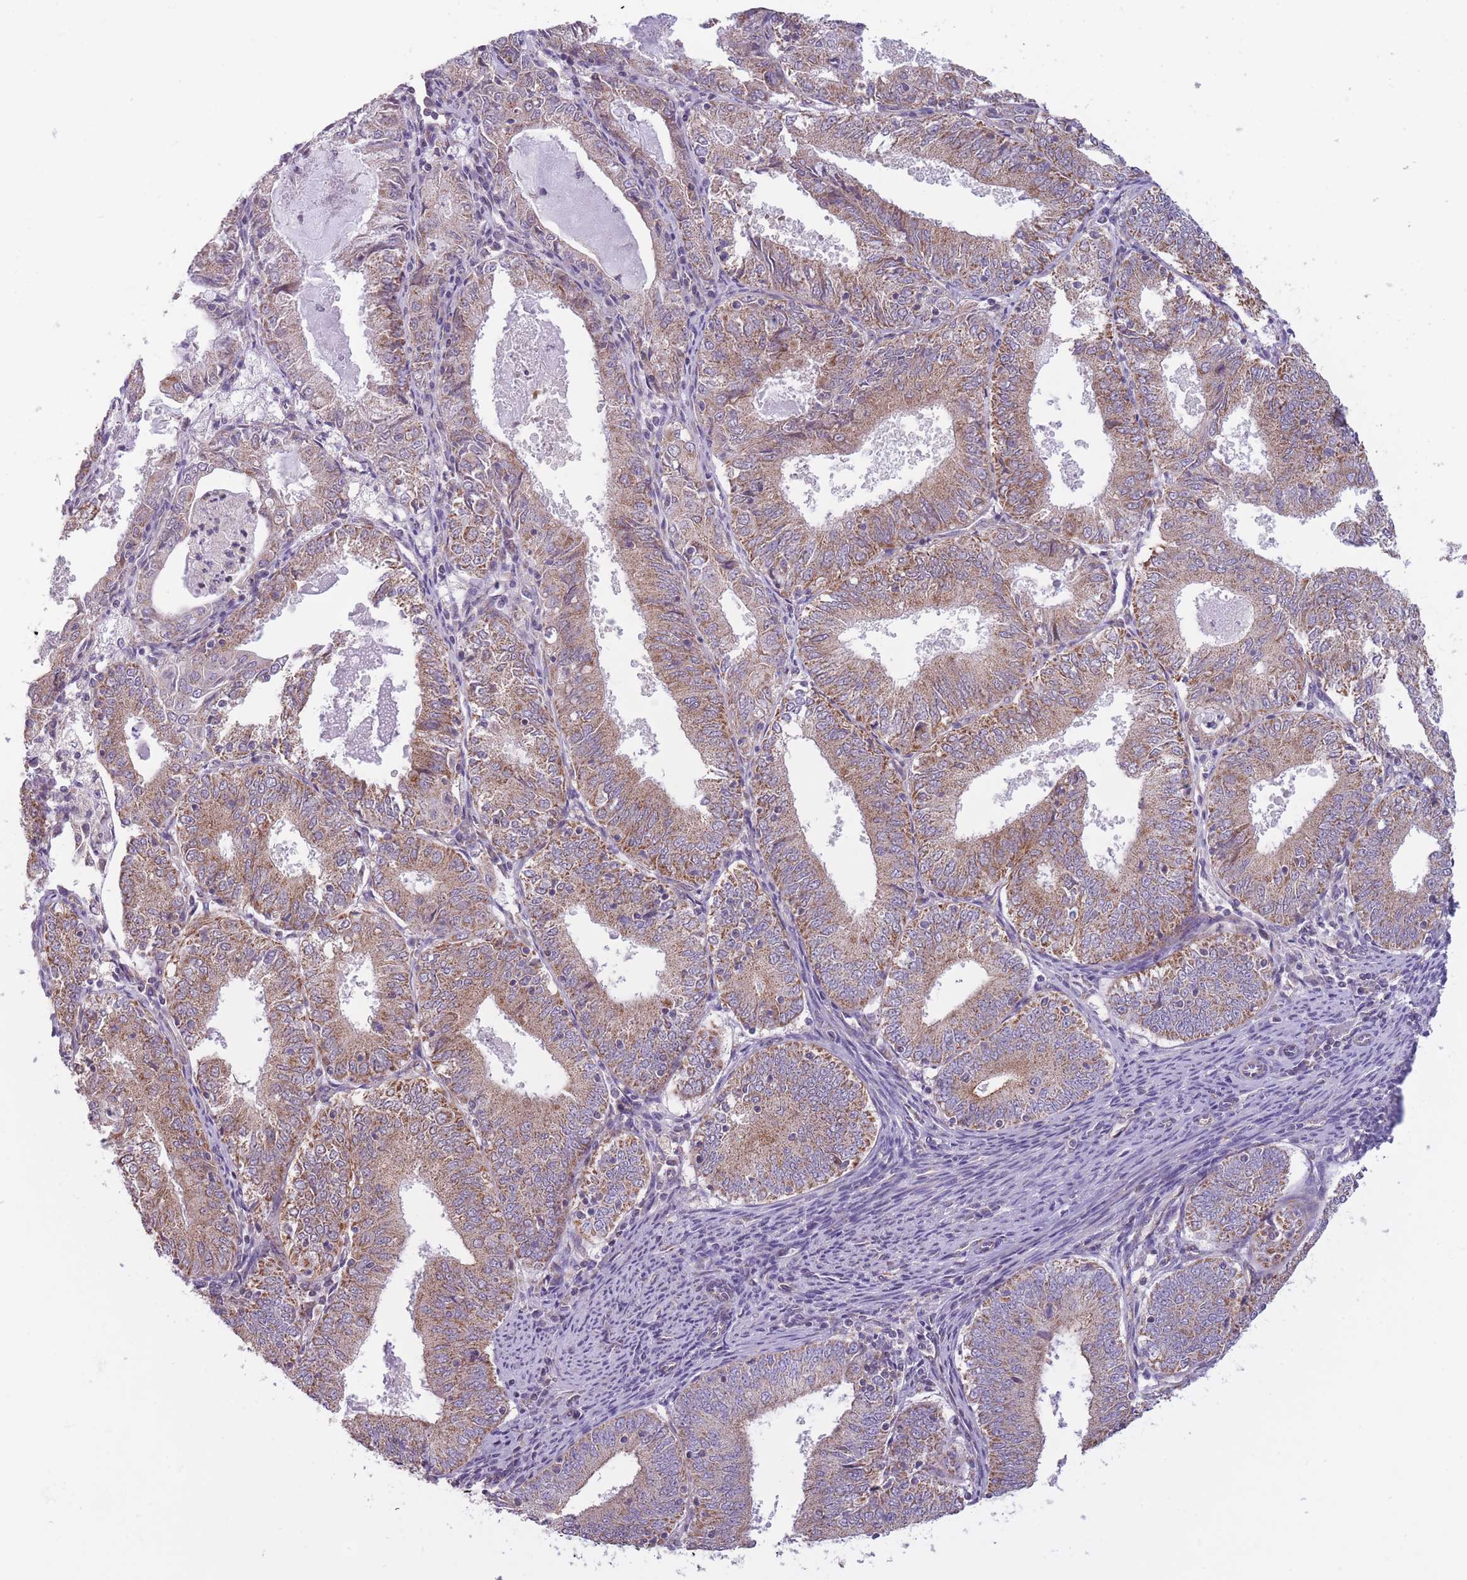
{"staining": {"intensity": "moderate", "quantity": ">75%", "location": "cytoplasmic/membranous"}, "tissue": "endometrial cancer", "cell_type": "Tumor cells", "image_type": "cancer", "snomed": [{"axis": "morphology", "description": "Adenocarcinoma, NOS"}, {"axis": "topography", "description": "Endometrium"}], "caption": "Adenocarcinoma (endometrial) tissue demonstrates moderate cytoplasmic/membranous staining in about >75% of tumor cells, visualized by immunohistochemistry.", "gene": "MRPS18C", "patient": {"sex": "female", "age": 57}}